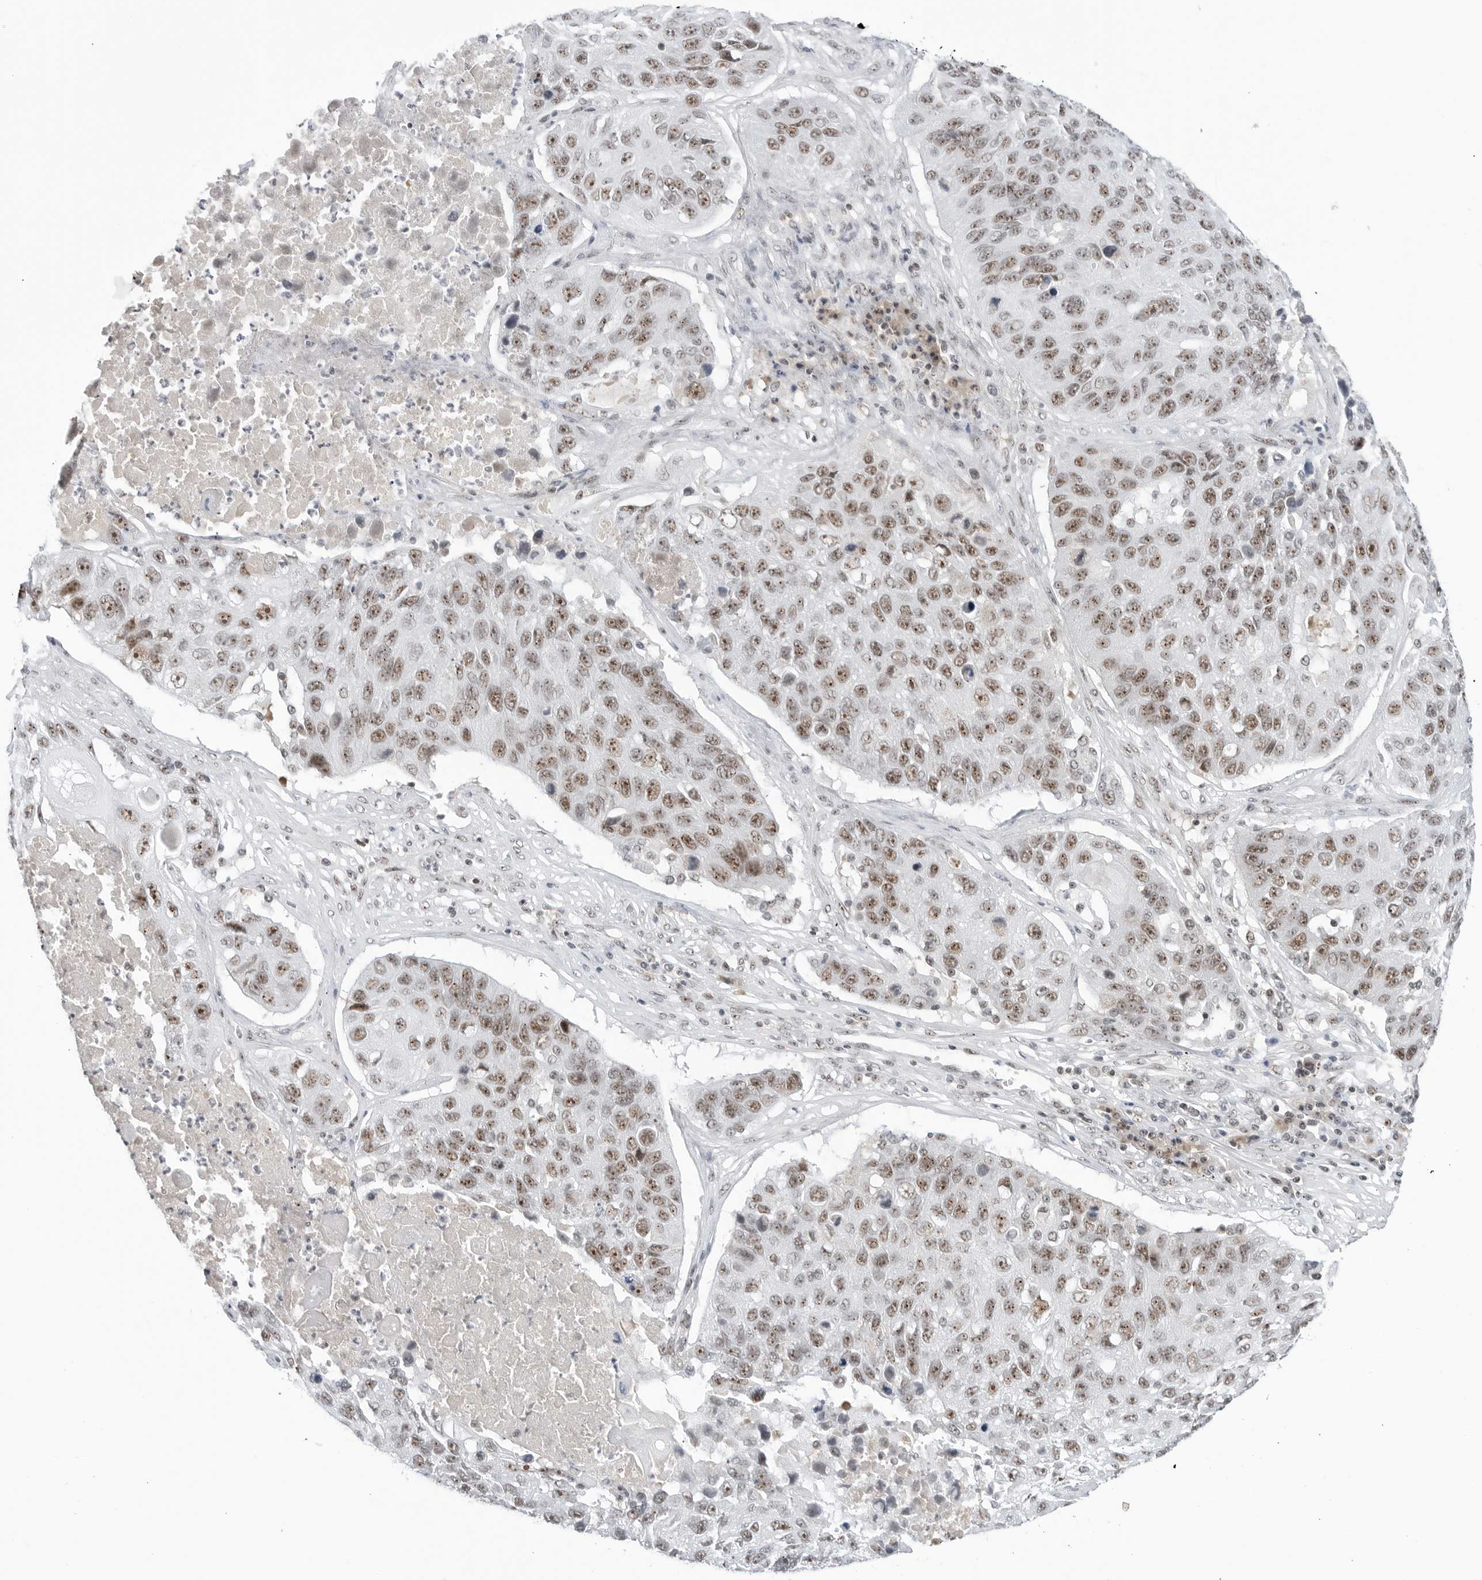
{"staining": {"intensity": "moderate", "quantity": ">75%", "location": "nuclear"}, "tissue": "lung cancer", "cell_type": "Tumor cells", "image_type": "cancer", "snomed": [{"axis": "morphology", "description": "Squamous cell carcinoma, NOS"}, {"axis": "topography", "description": "Lung"}], "caption": "The micrograph displays a brown stain indicating the presence of a protein in the nuclear of tumor cells in lung cancer. Immunohistochemistry (ihc) stains the protein of interest in brown and the nuclei are stained blue.", "gene": "WRAP53", "patient": {"sex": "male", "age": 61}}